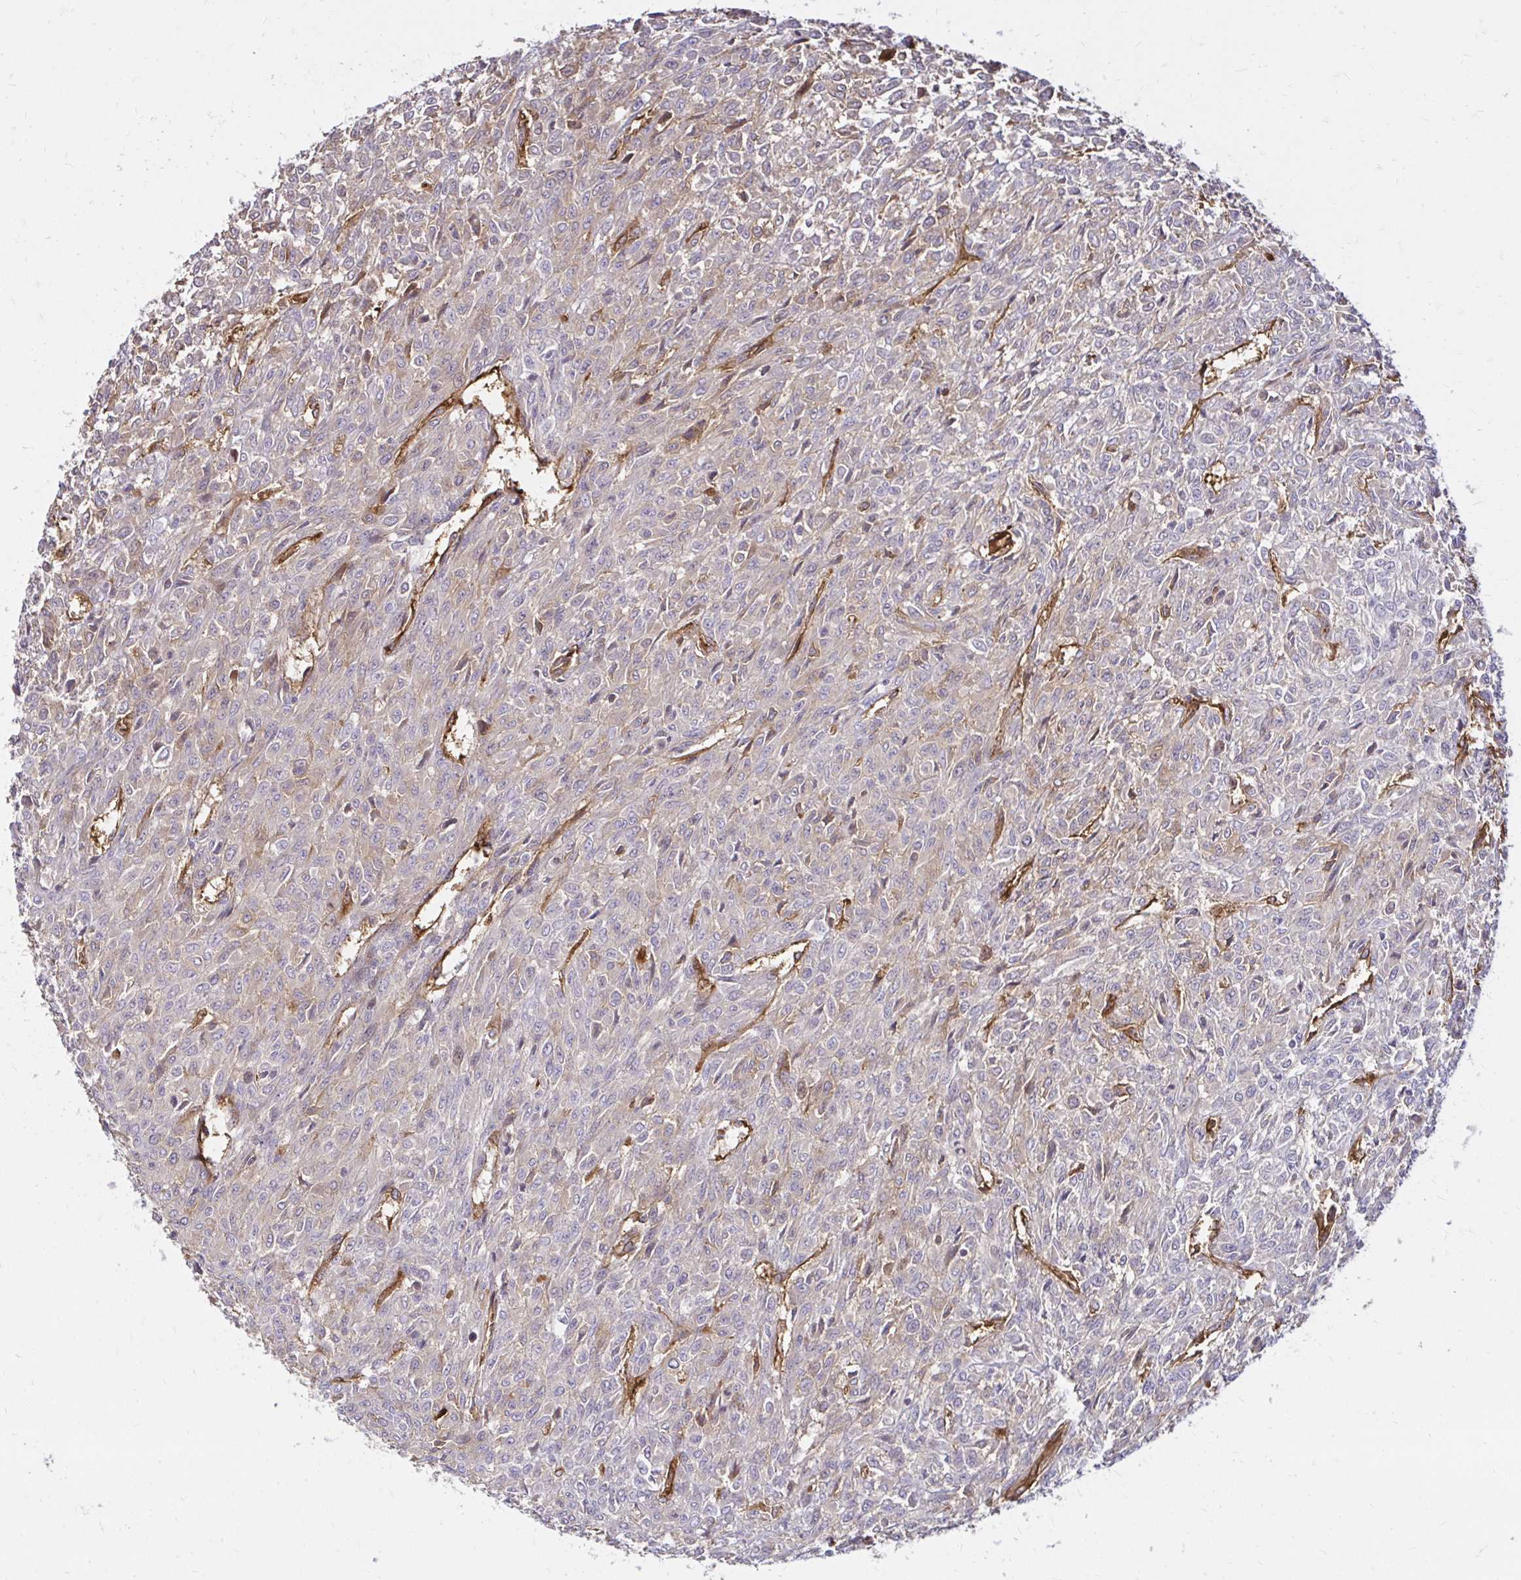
{"staining": {"intensity": "weak", "quantity": "<25%", "location": "cytoplasmic/membranous"}, "tissue": "renal cancer", "cell_type": "Tumor cells", "image_type": "cancer", "snomed": [{"axis": "morphology", "description": "Adenocarcinoma, NOS"}, {"axis": "topography", "description": "Kidney"}], "caption": "IHC of renal adenocarcinoma shows no staining in tumor cells. (DAB IHC visualized using brightfield microscopy, high magnification).", "gene": "ITGA2", "patient": {"sex": "male", "age": 58}}